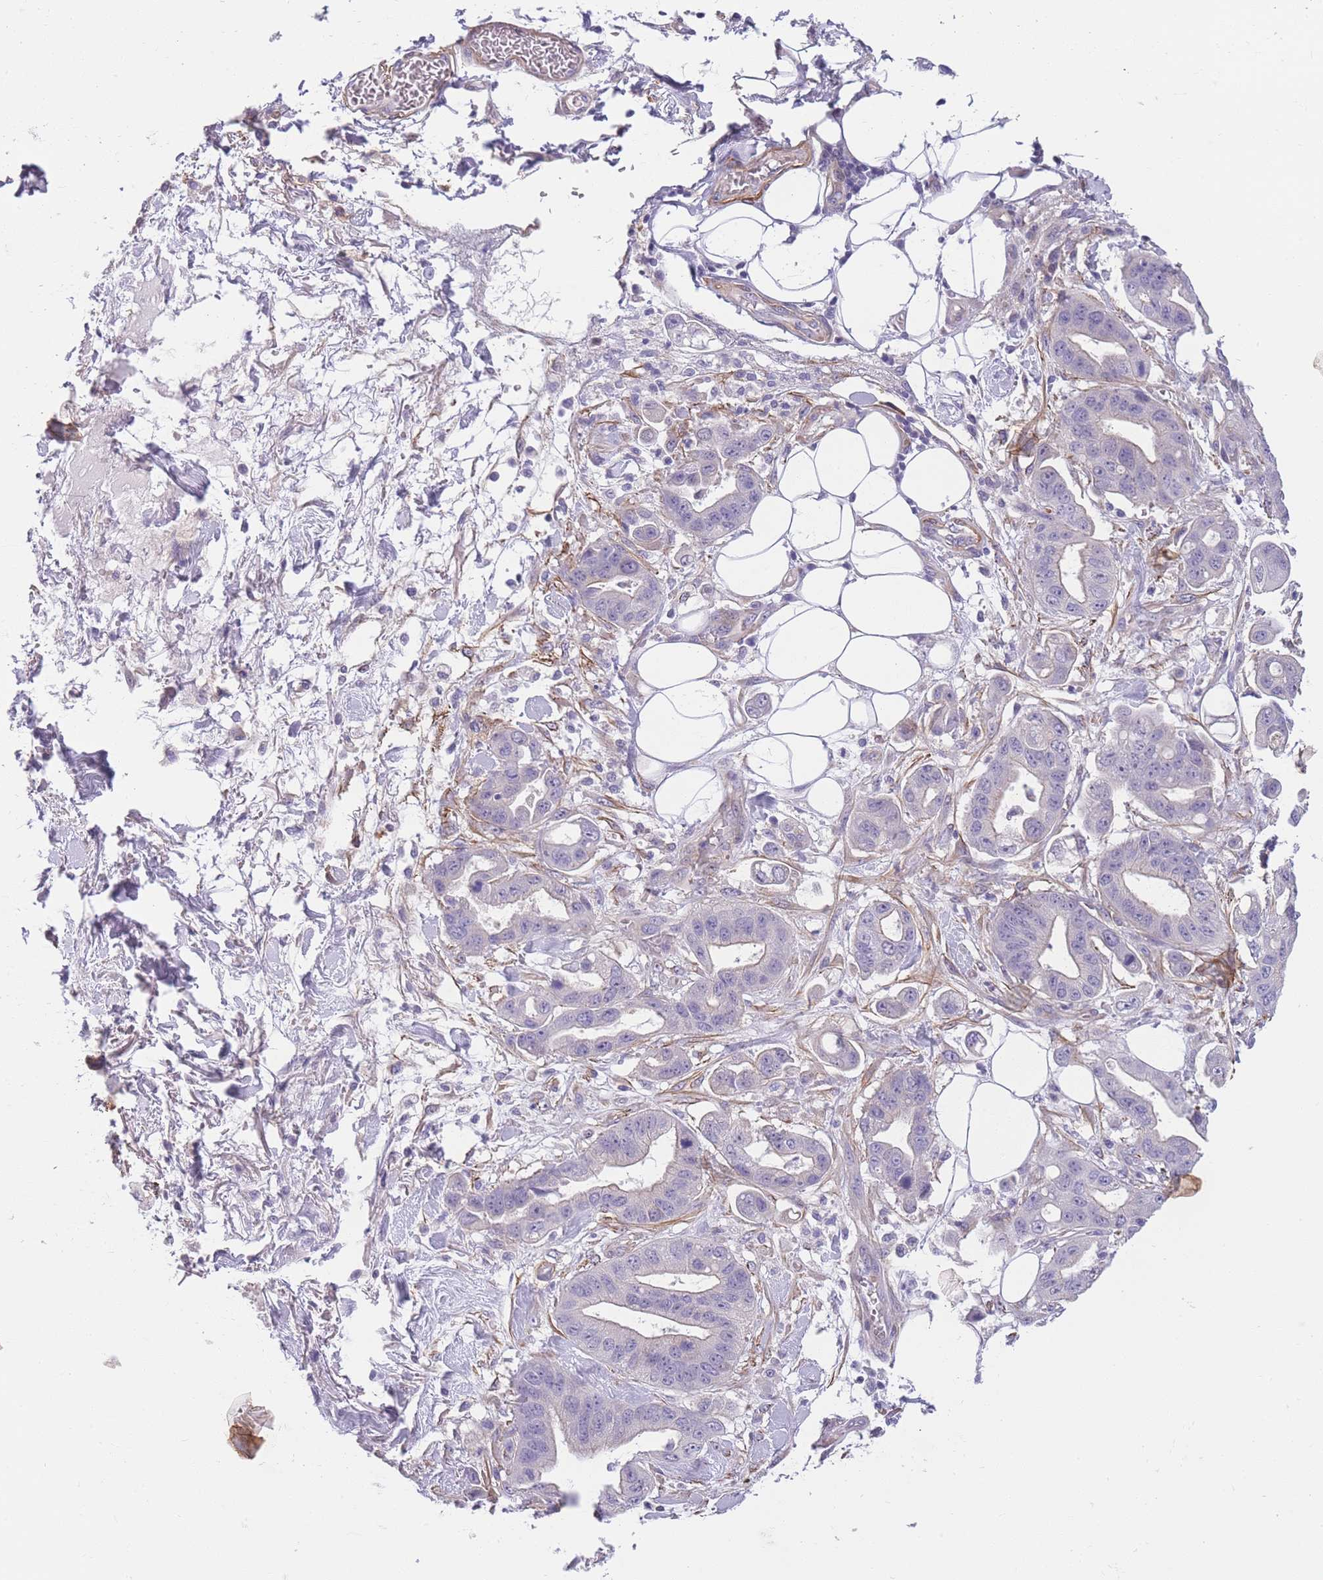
{"staining": {"intensity": "negative", "quantity": "none", "location": "none"}, "tissue": "stomach cancer", "cell_type": "Tumor cells", "image_type": "cancer", "snomed": [{"axis": "morphology", "description": "Adenocarcinoma, NOS"}, {"axis": "topography", "description": "Stomach"}], "caption": "This is a micrograph of immunohistochemistry staining of stomach cancer (adenocarcinoma), which shows no expression in tumor cells.", "gene": "FAM124A", "patient": {"sex": "male", "age": 62}}